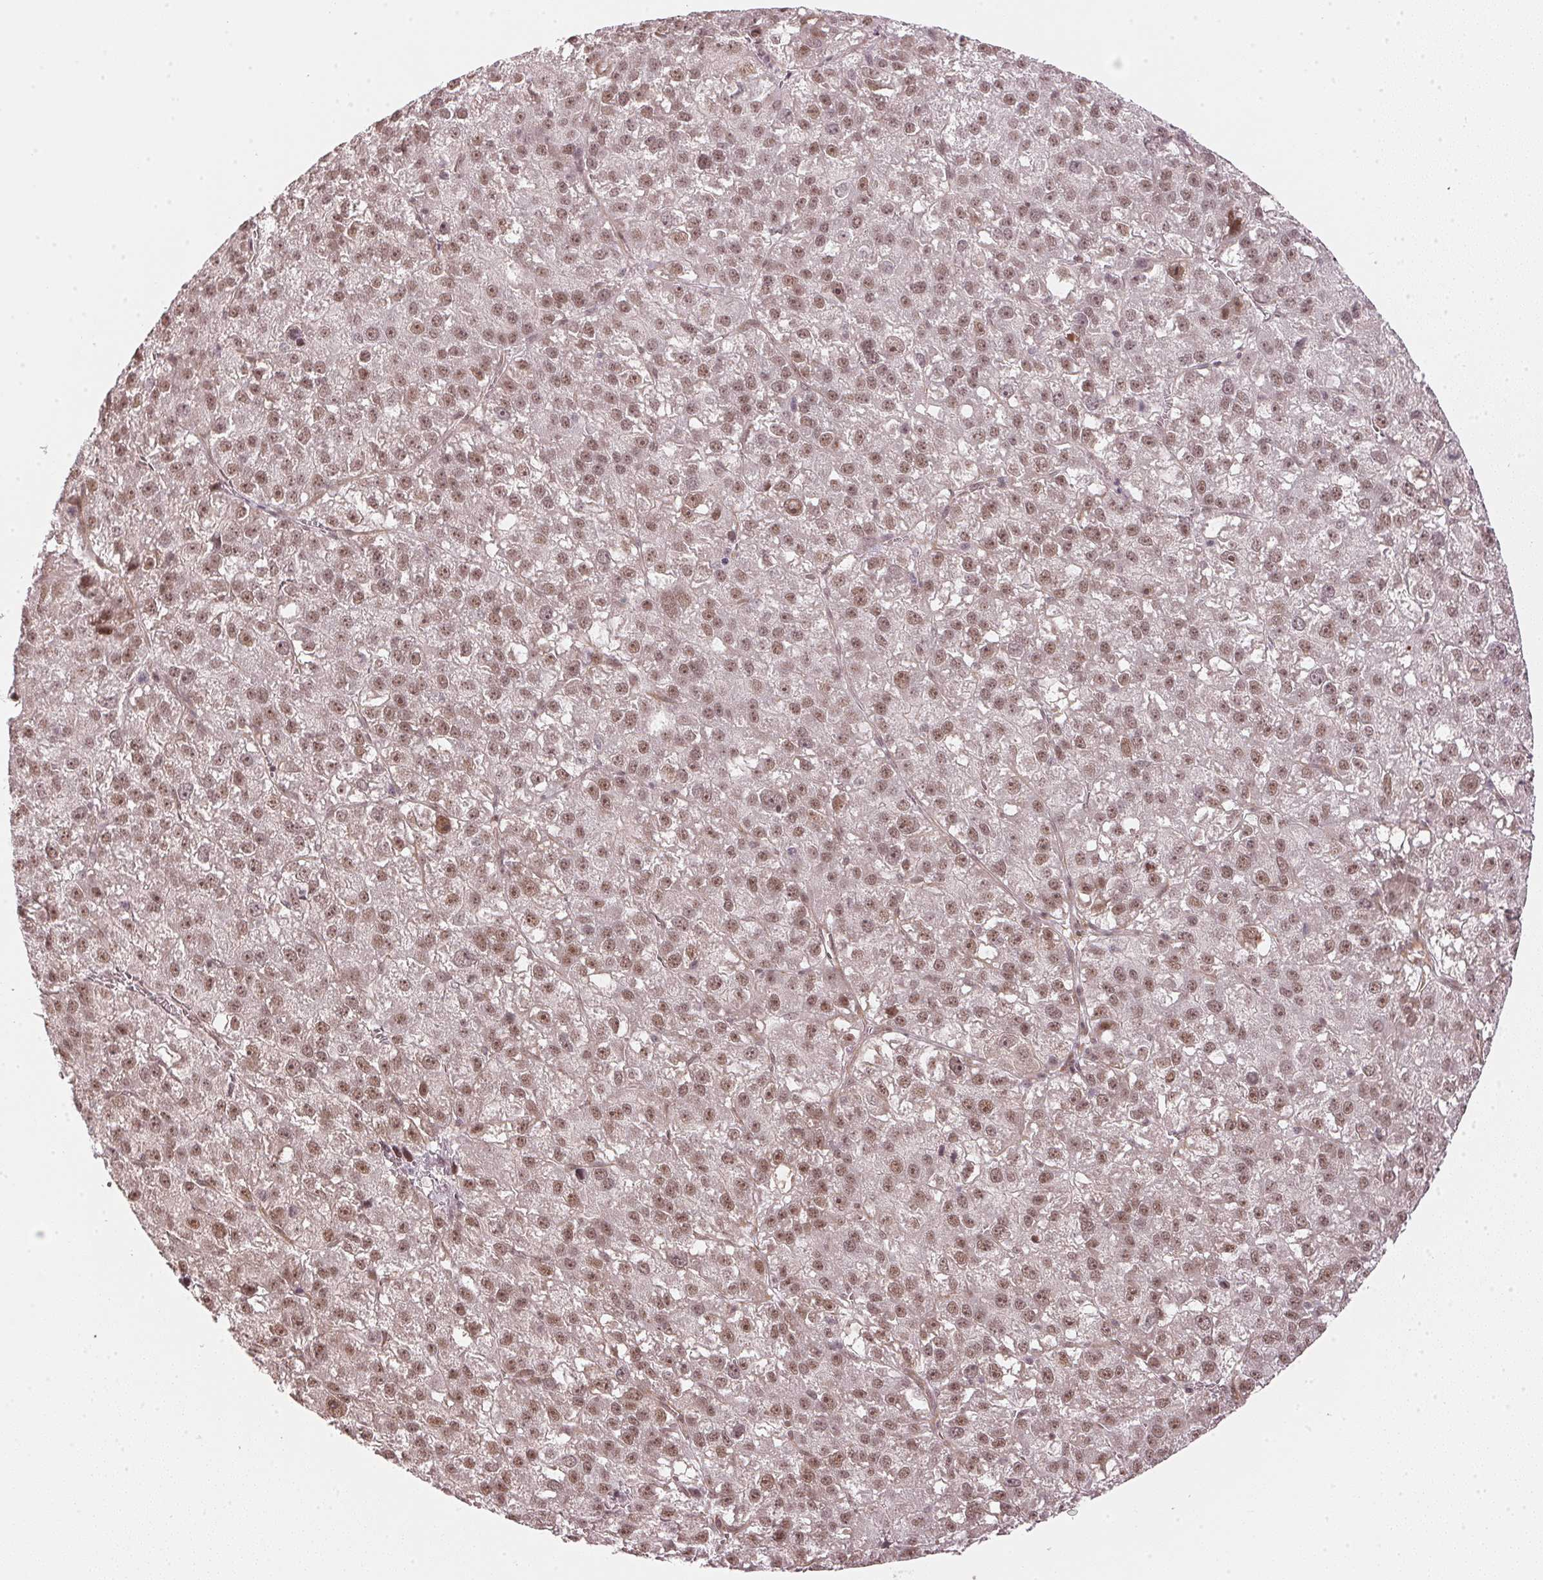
{"staining": {"intensity": "moderate", "quantity": ">75%", "location": "nuclear"}, "tissue": "liver cancer", "cell_type": "Tumor cells", "image_type": "cancer", "snomed": [{"axis": "morphology", "description": "Carcinoma, Hepatocellular, NOS"}, {"axis": "topography", "description": "Liver"}], "caption": "A brown stain highlights moderate nuclear staining of a protein in human liver cancer tumor cells.", "gene": "KAT6A", "patient": {"sex": "female", "age": 70}}